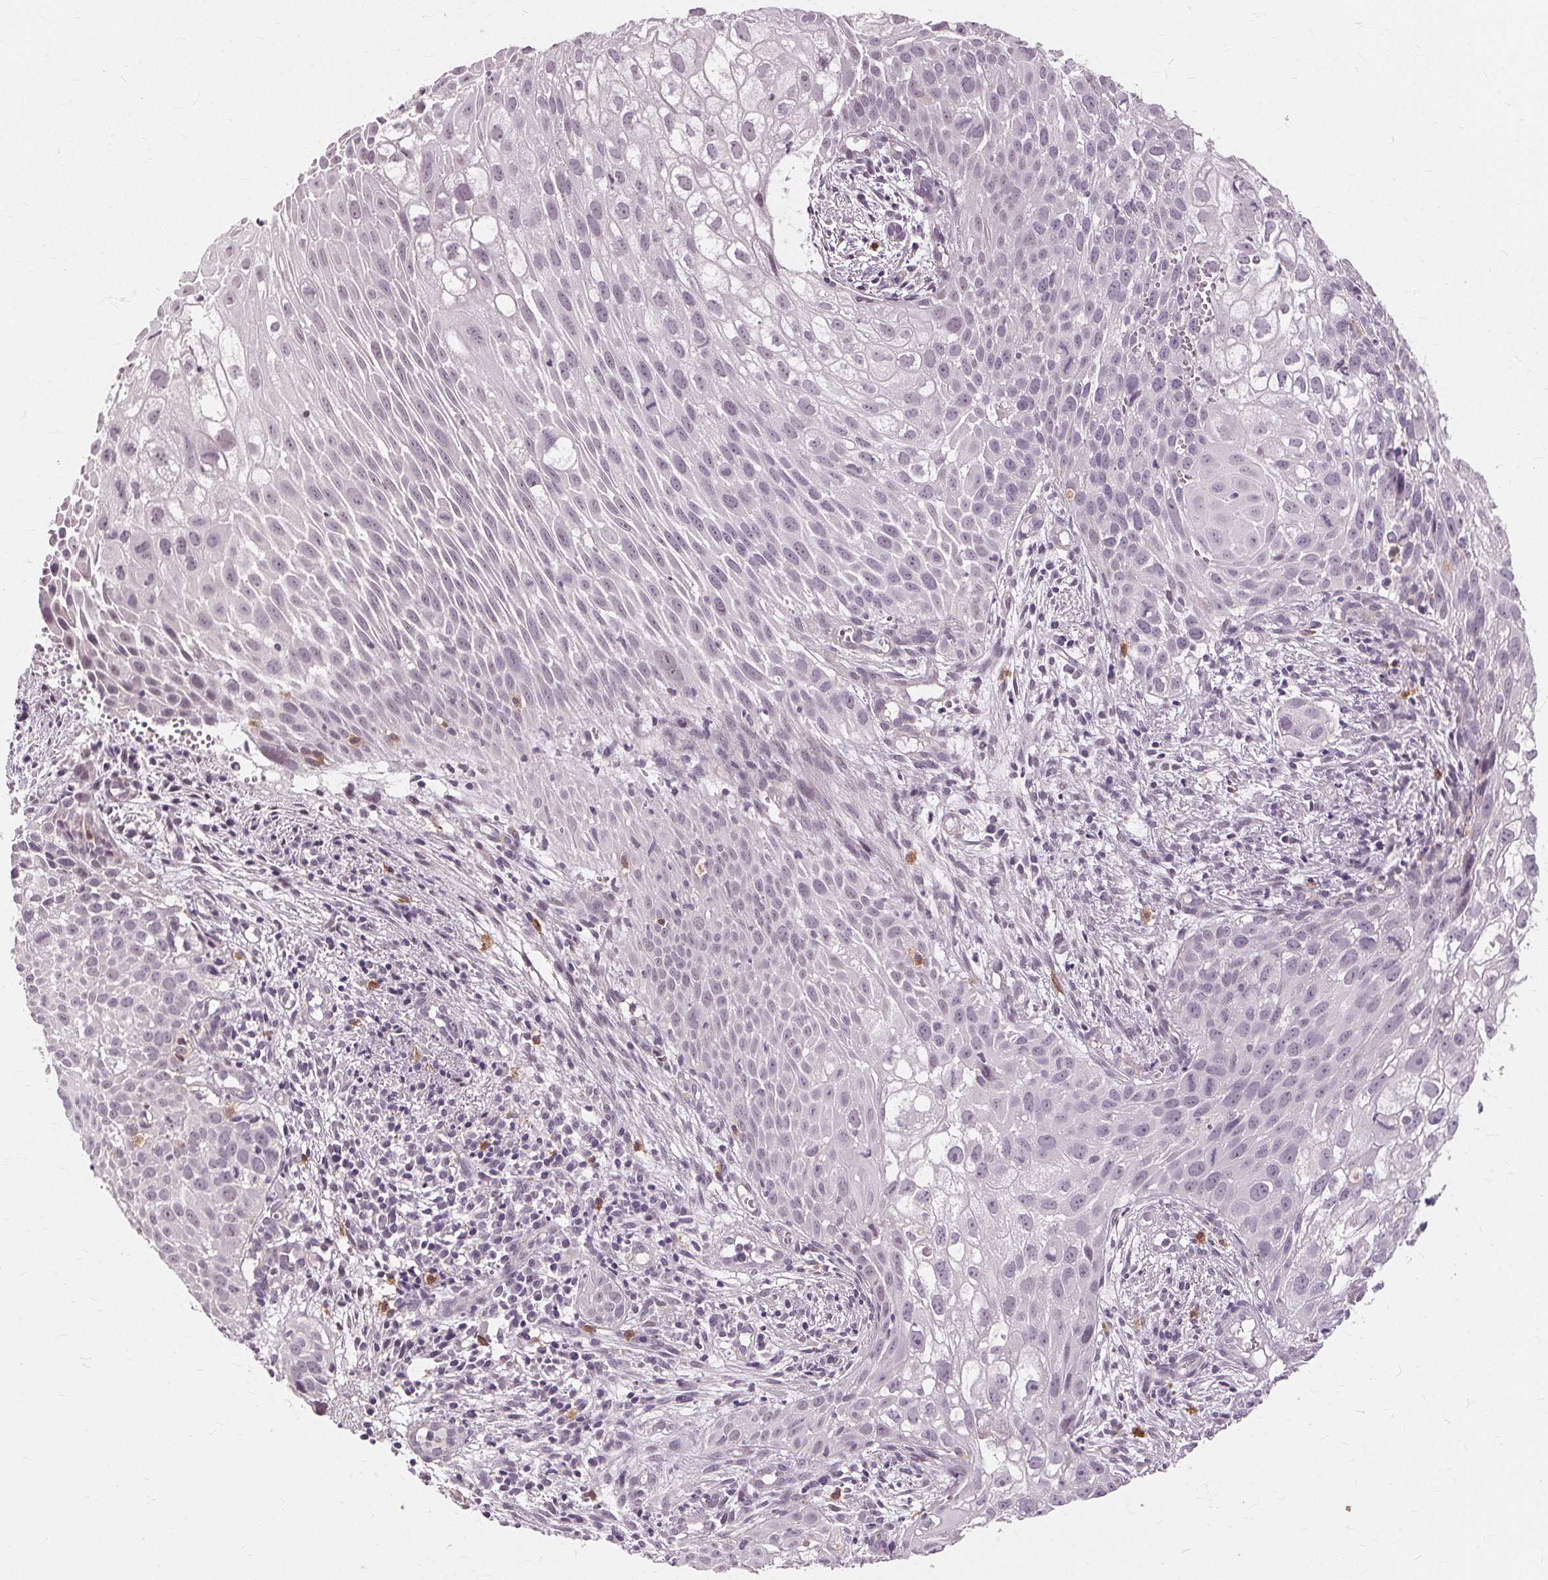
{"staining": {"intensity": "negative", "quantity": "none", "location": "none"}, "tissue": "cervical cancer", "cell_type": "Tumor cells", "image_type": "cancer", "snomed": [{"axis": "morphology", "description": "Squamous cell carcinoma, NOS"}, {"axis": "topography", "description": "Cervix"}], "caption": "DAB (3,3'-diaminobenzidine) immunohistochemical staining of human cervical cancer (squamous cell carcinoma) demonstrates no significant staining in tumor cells.", "gene": "SIGLEC6", "patient": {"sex": "female", "age": 53}}